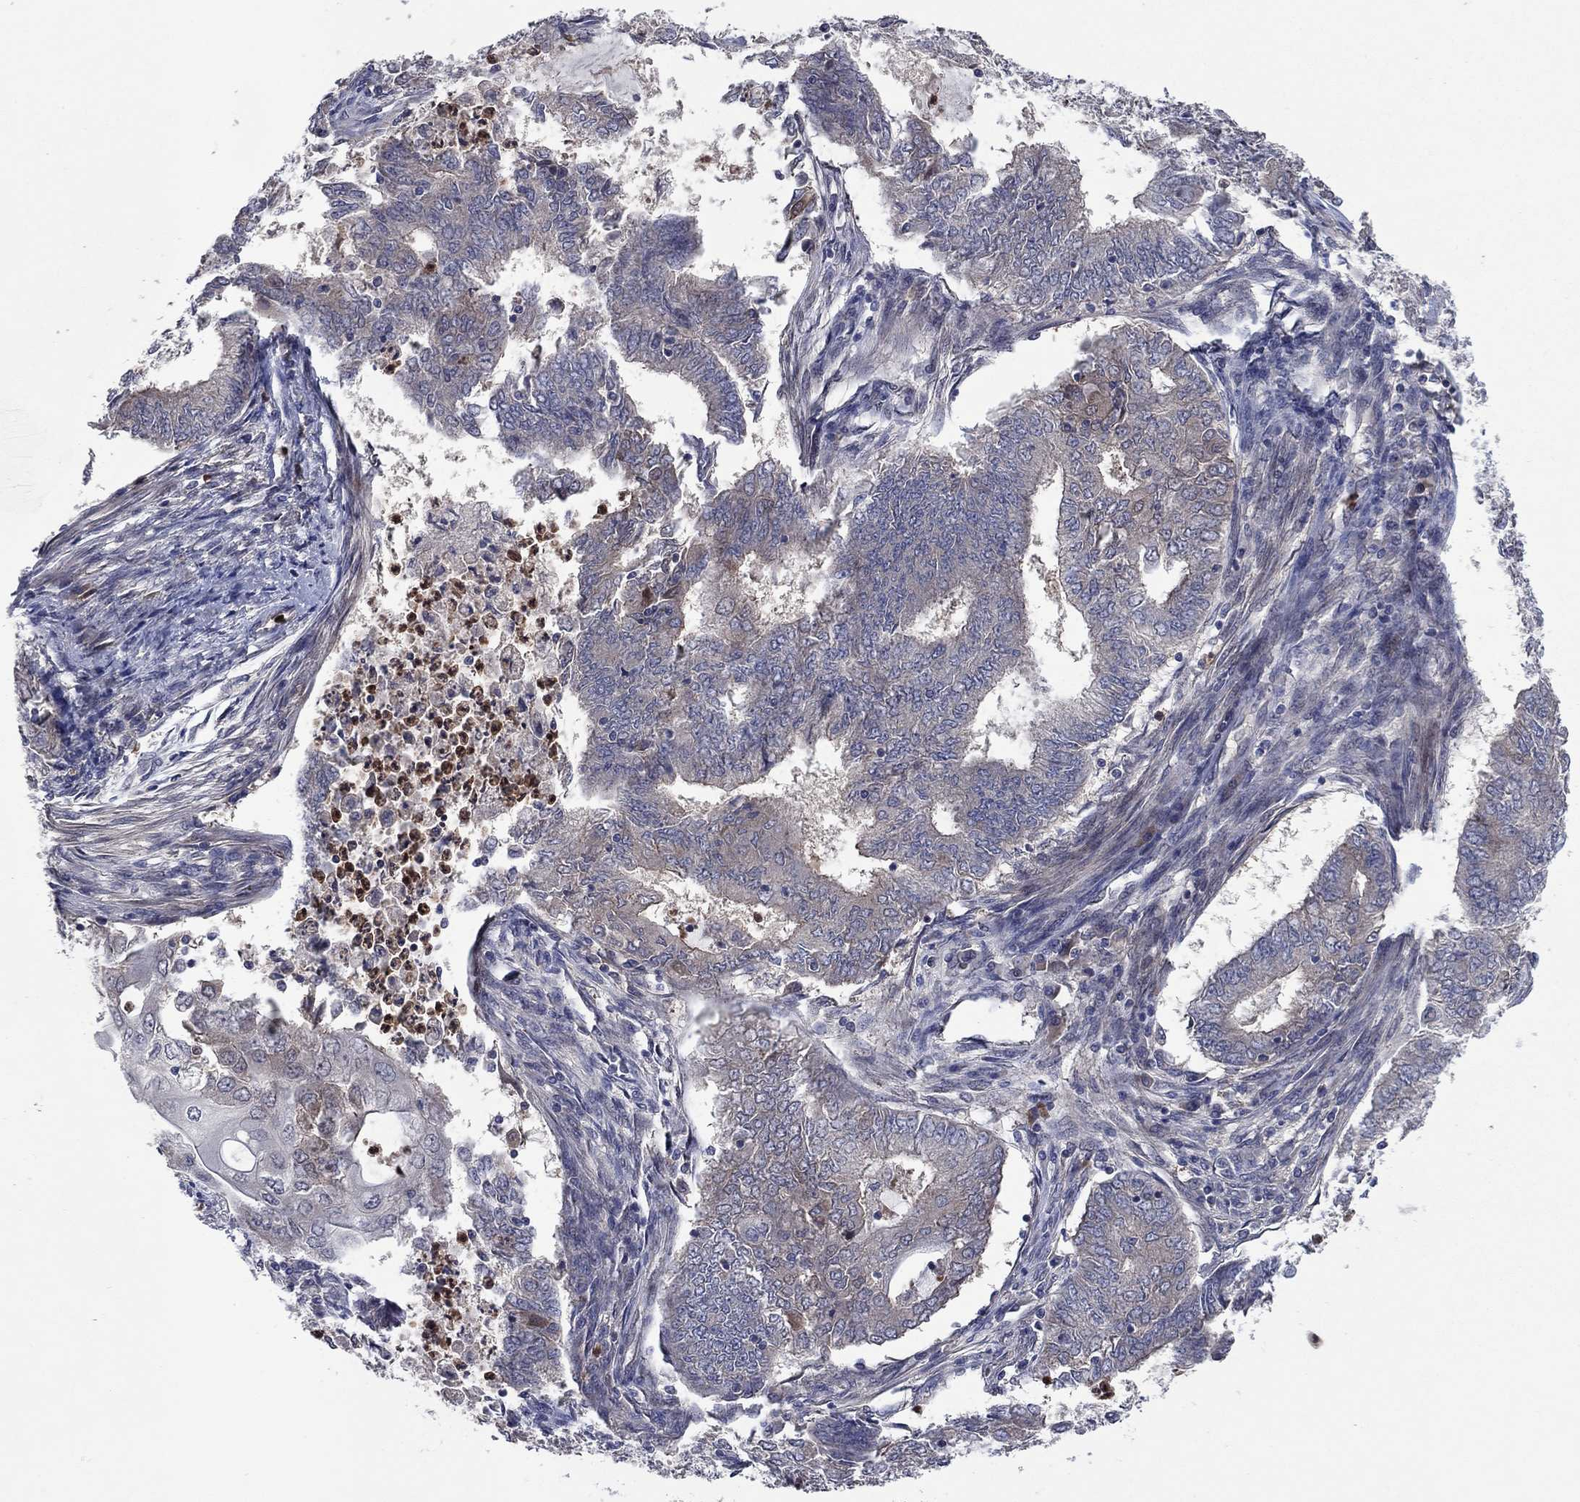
{"staining": {"intensity": "negative", "quantity": "none", "location": "none"}, "tissue": "endometrial cancer", "cell_type": "Tumor cells", "image_type": "cancer", "snomed": [{"axis": "morphology", "description": "Adenocarcinoma, NOS"}, {"axis": "topography", "description": "Endometrium"}], "caption": "Photomicrograph shows no protein positivity in tumor cells of endometrial adenocarcinoma tissue. (DAB immunohistochemistry, high magnification).", "gene": "MSRB1", "patient": {"sex": "female", "age": 62}}